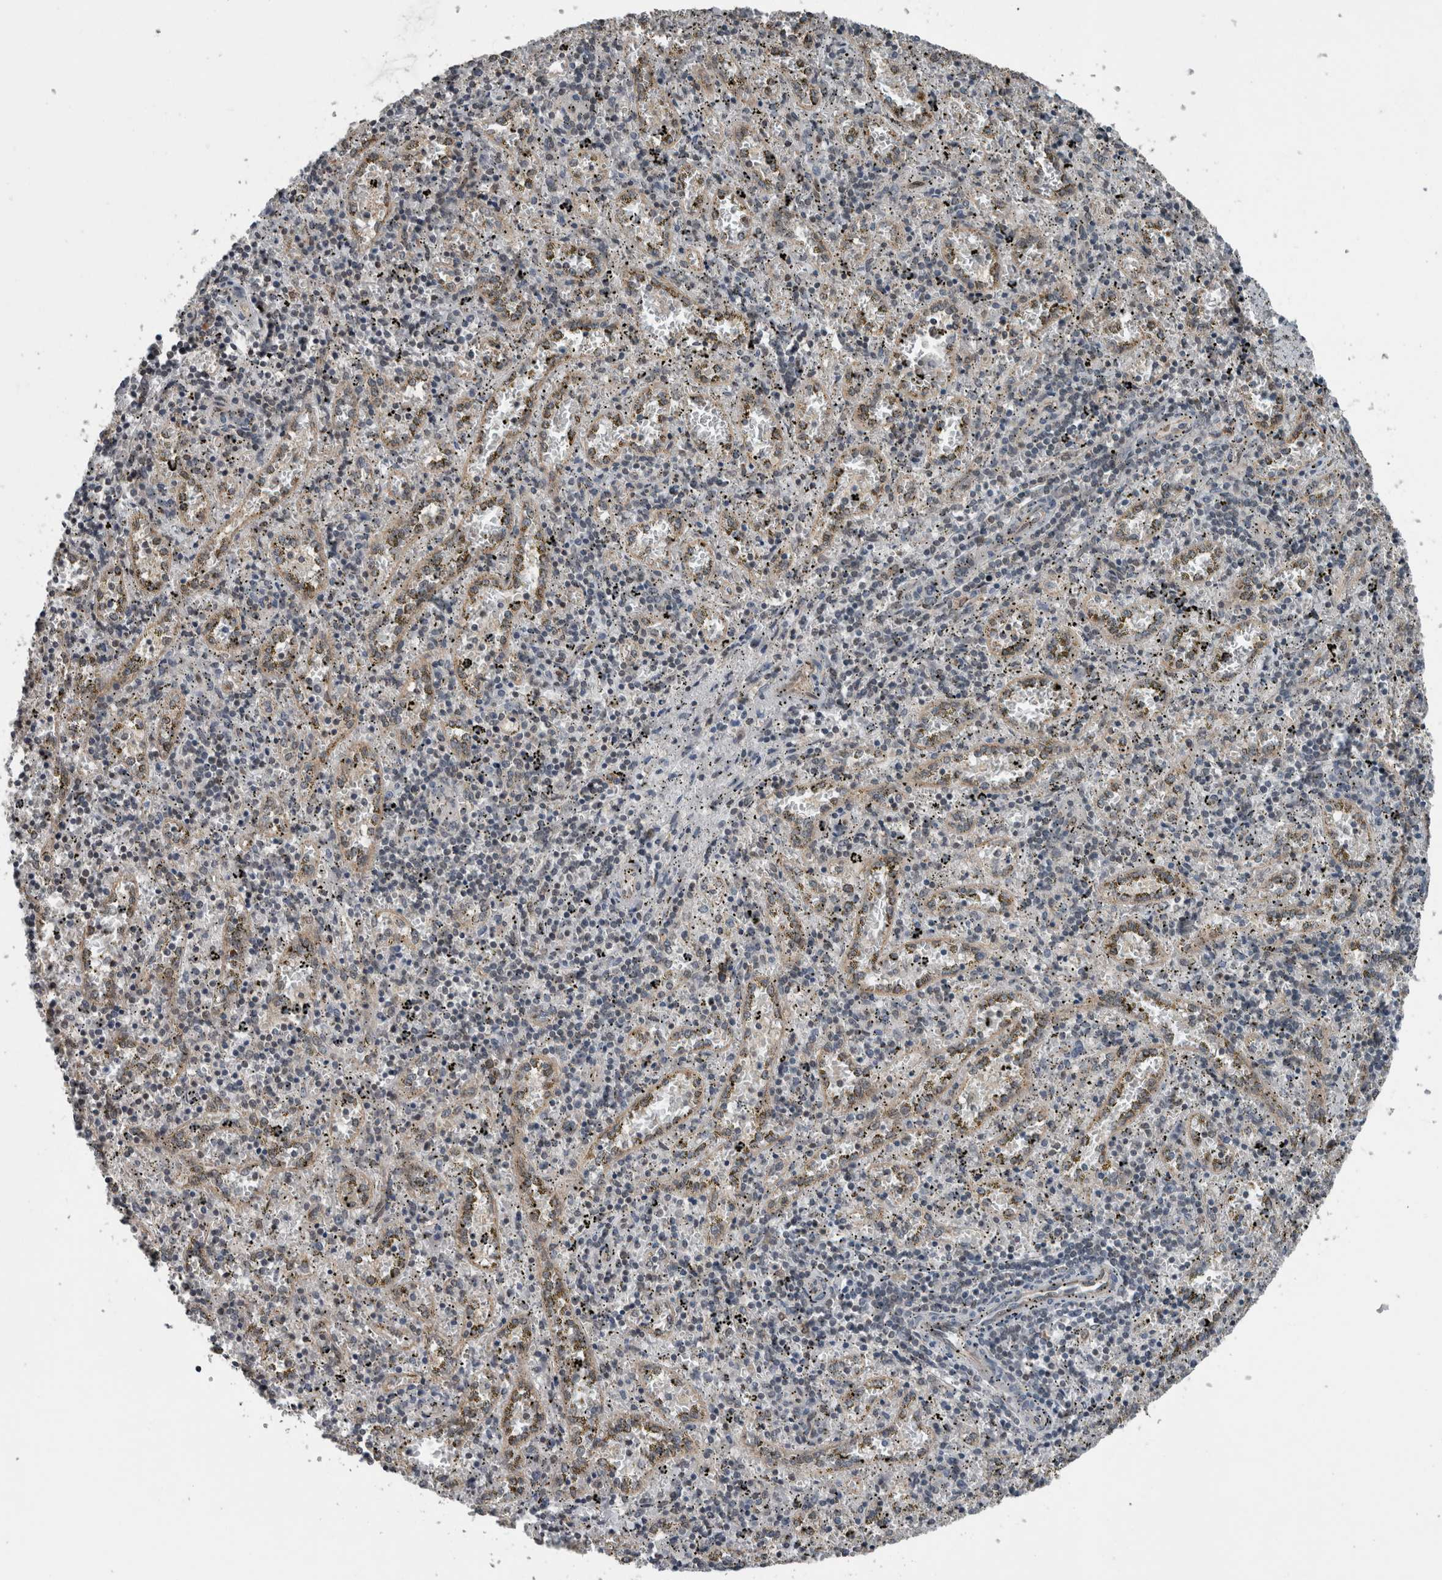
{"staining": {"intensity": "weak", "quantity": "<25%", "location": "cytoplasmic/membranous"}, "tissue": "spleen", "cell_type": "Cells in red pulp", "image_type": "normal", "snomed": [{"axis": "morphology", "description": "Normal tissue, NOS"}, {"axis": "topography", "description": "Spleen"}], "caption": "There is no significant staining in cells in red pulp of spleen. (DAB immunohistochemistry, high magnification).", "gene": "ENY2", "patient": {"sex": "male", "age": 11}}